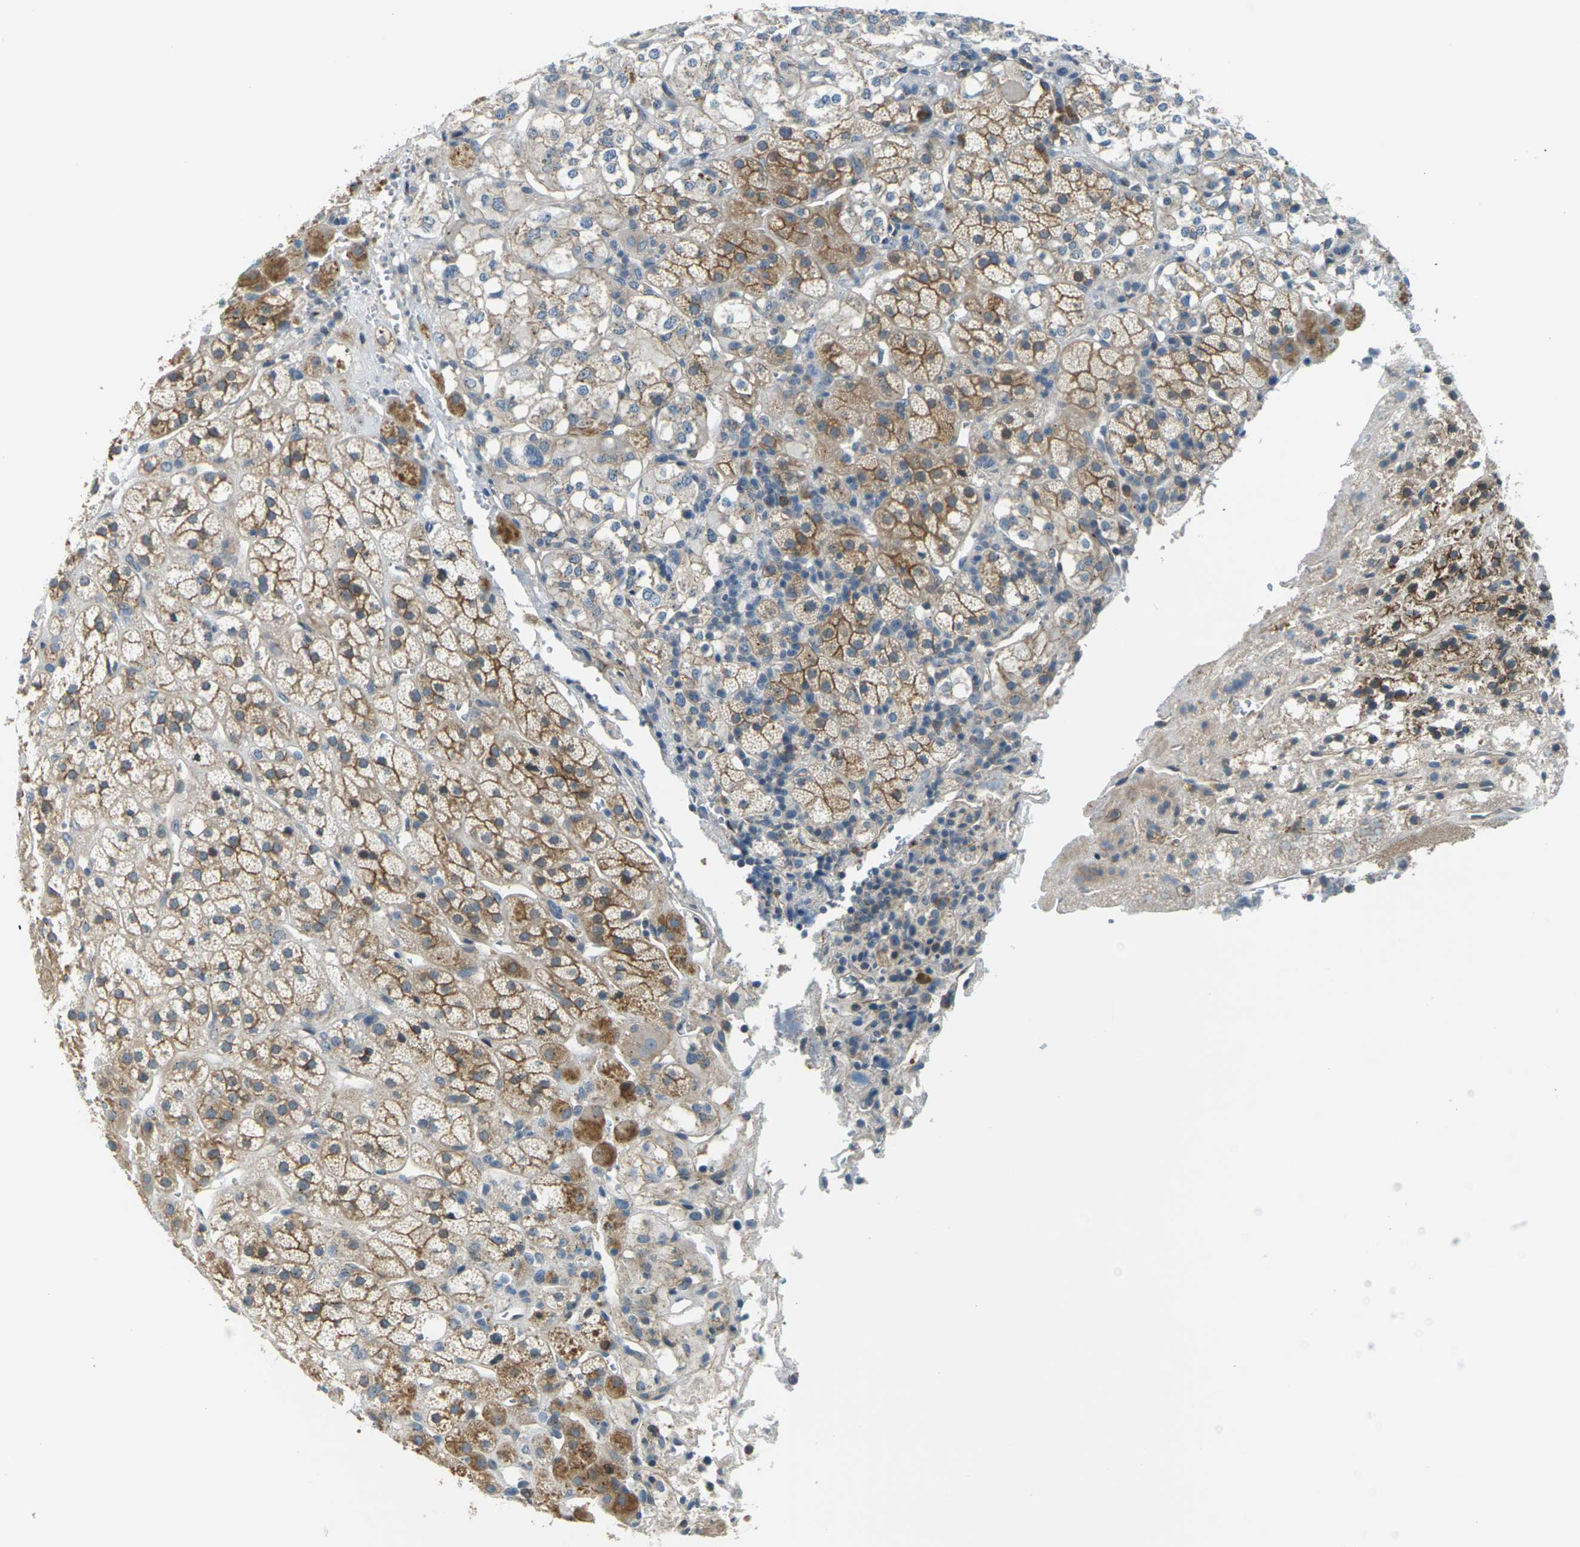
{"staining": {"intensity": "moderate", "quantity": ">75%", "location": "cytoplasmic/membranous"}, "tissue": "adrenal gland", "cell_type": "Glandular cells", "image_type": "normal", "snomed": [{"axis": "morphology", "description": "Normal tissue, NOS"}, {"axis": "topography", "description": "Adrenal gland"}], "caption": "DAB (3,3'-diaminobenzidine) immunohistochemical staining of normal adrenal gland displays moderate cytoplasmic/membranous protein expression in about >75% of glandular cells.", "gene": "SLC13A3", "patient": {"sex": "male", "age": 56}}